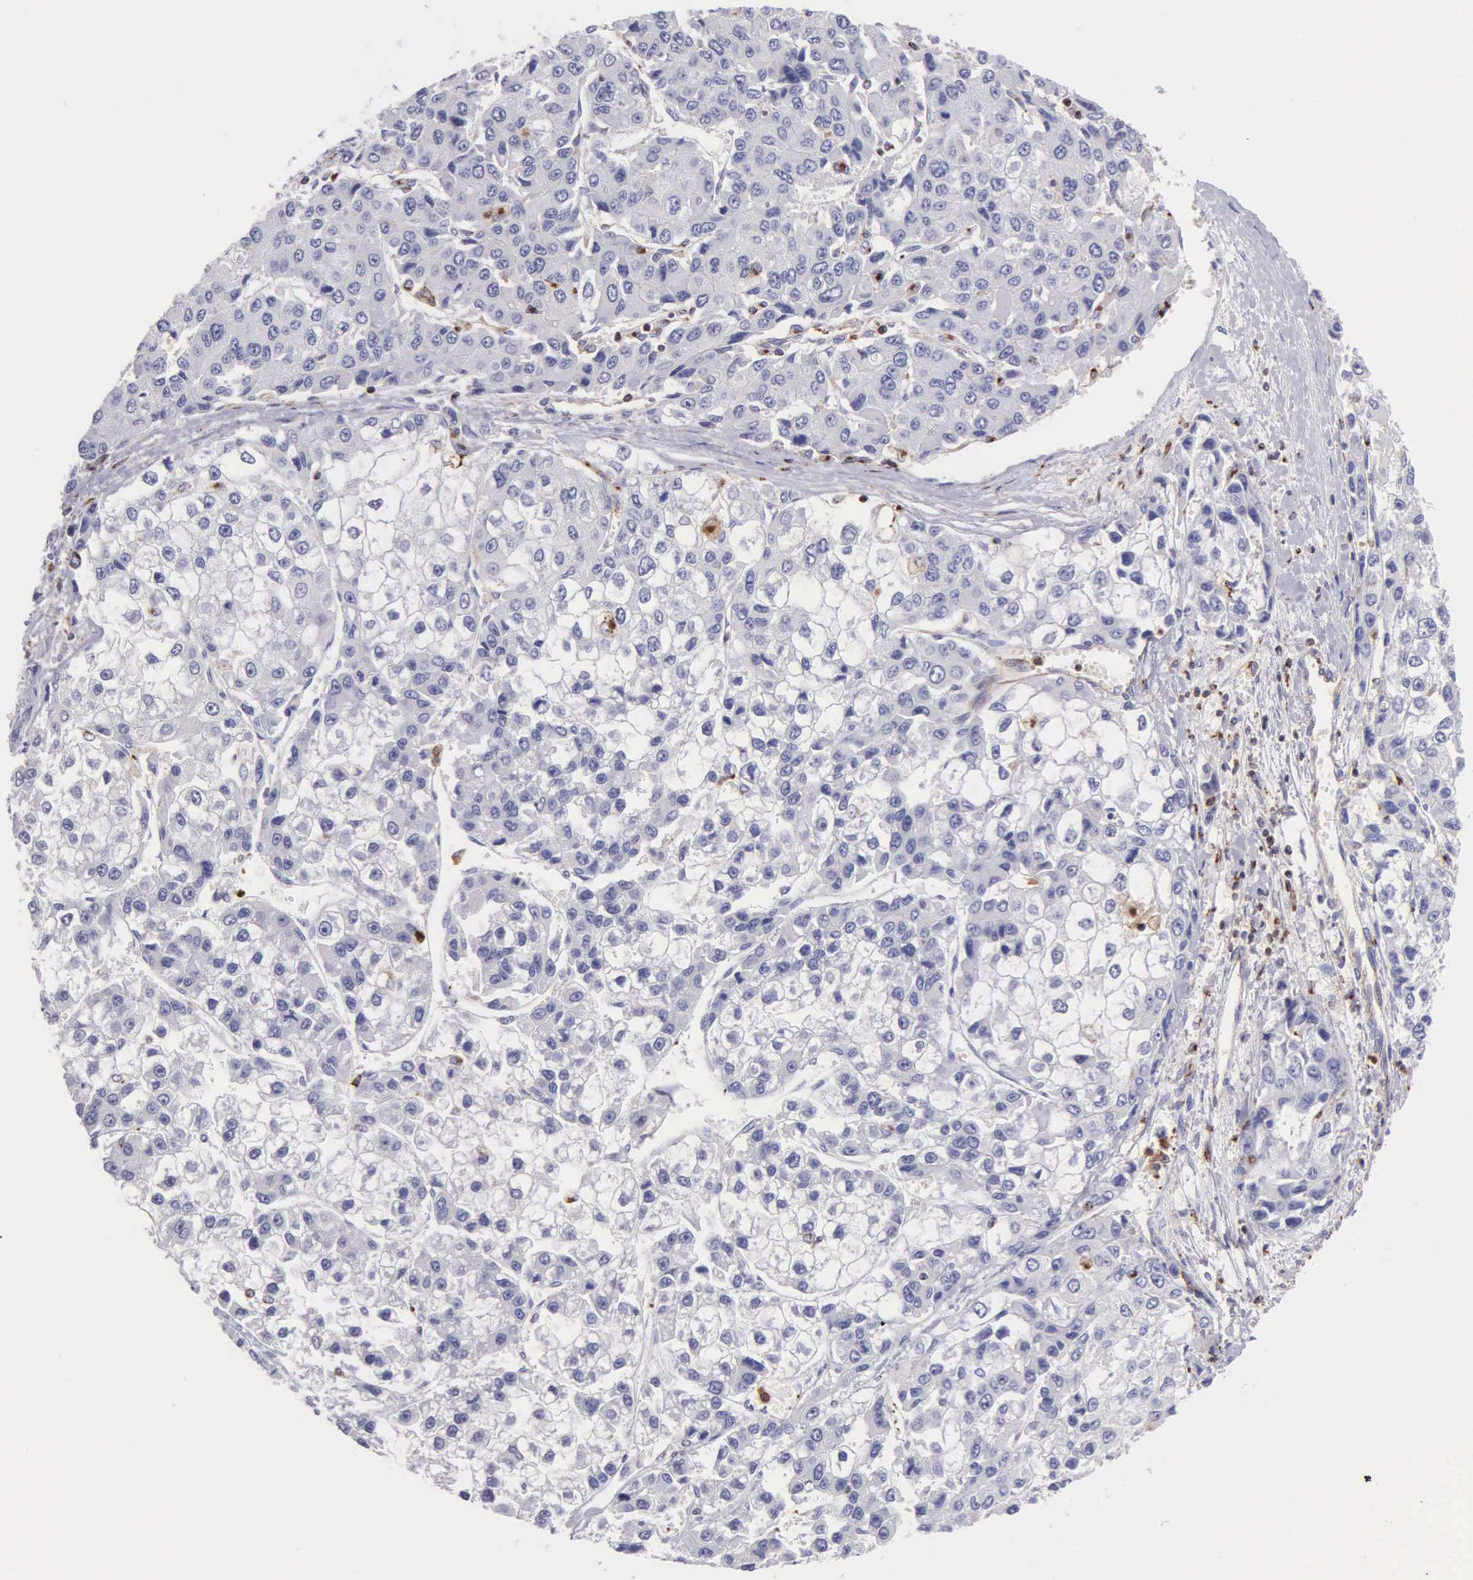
{"staining": {"intensity": "negative", "quantity": "none", "location": "none"}, "tissue": "liver cancer", "cell_type": "Tumor cells", "image_type": "cancer", "snomed": [{"axis": "morphology", "description": "Carcinoma, Hepatocellular, NOS"}, {"axis": "topography", "description": "Liver"}], "caption": "Immunohistochemistry (IHC) histopathology image of human liver cancer (hepatocellular carcinoma) stained for a protein (brown), which exhibits no staining in tumor cells.", "gene": "SRGN", "patient": {"sex": "female", "age": 66}}